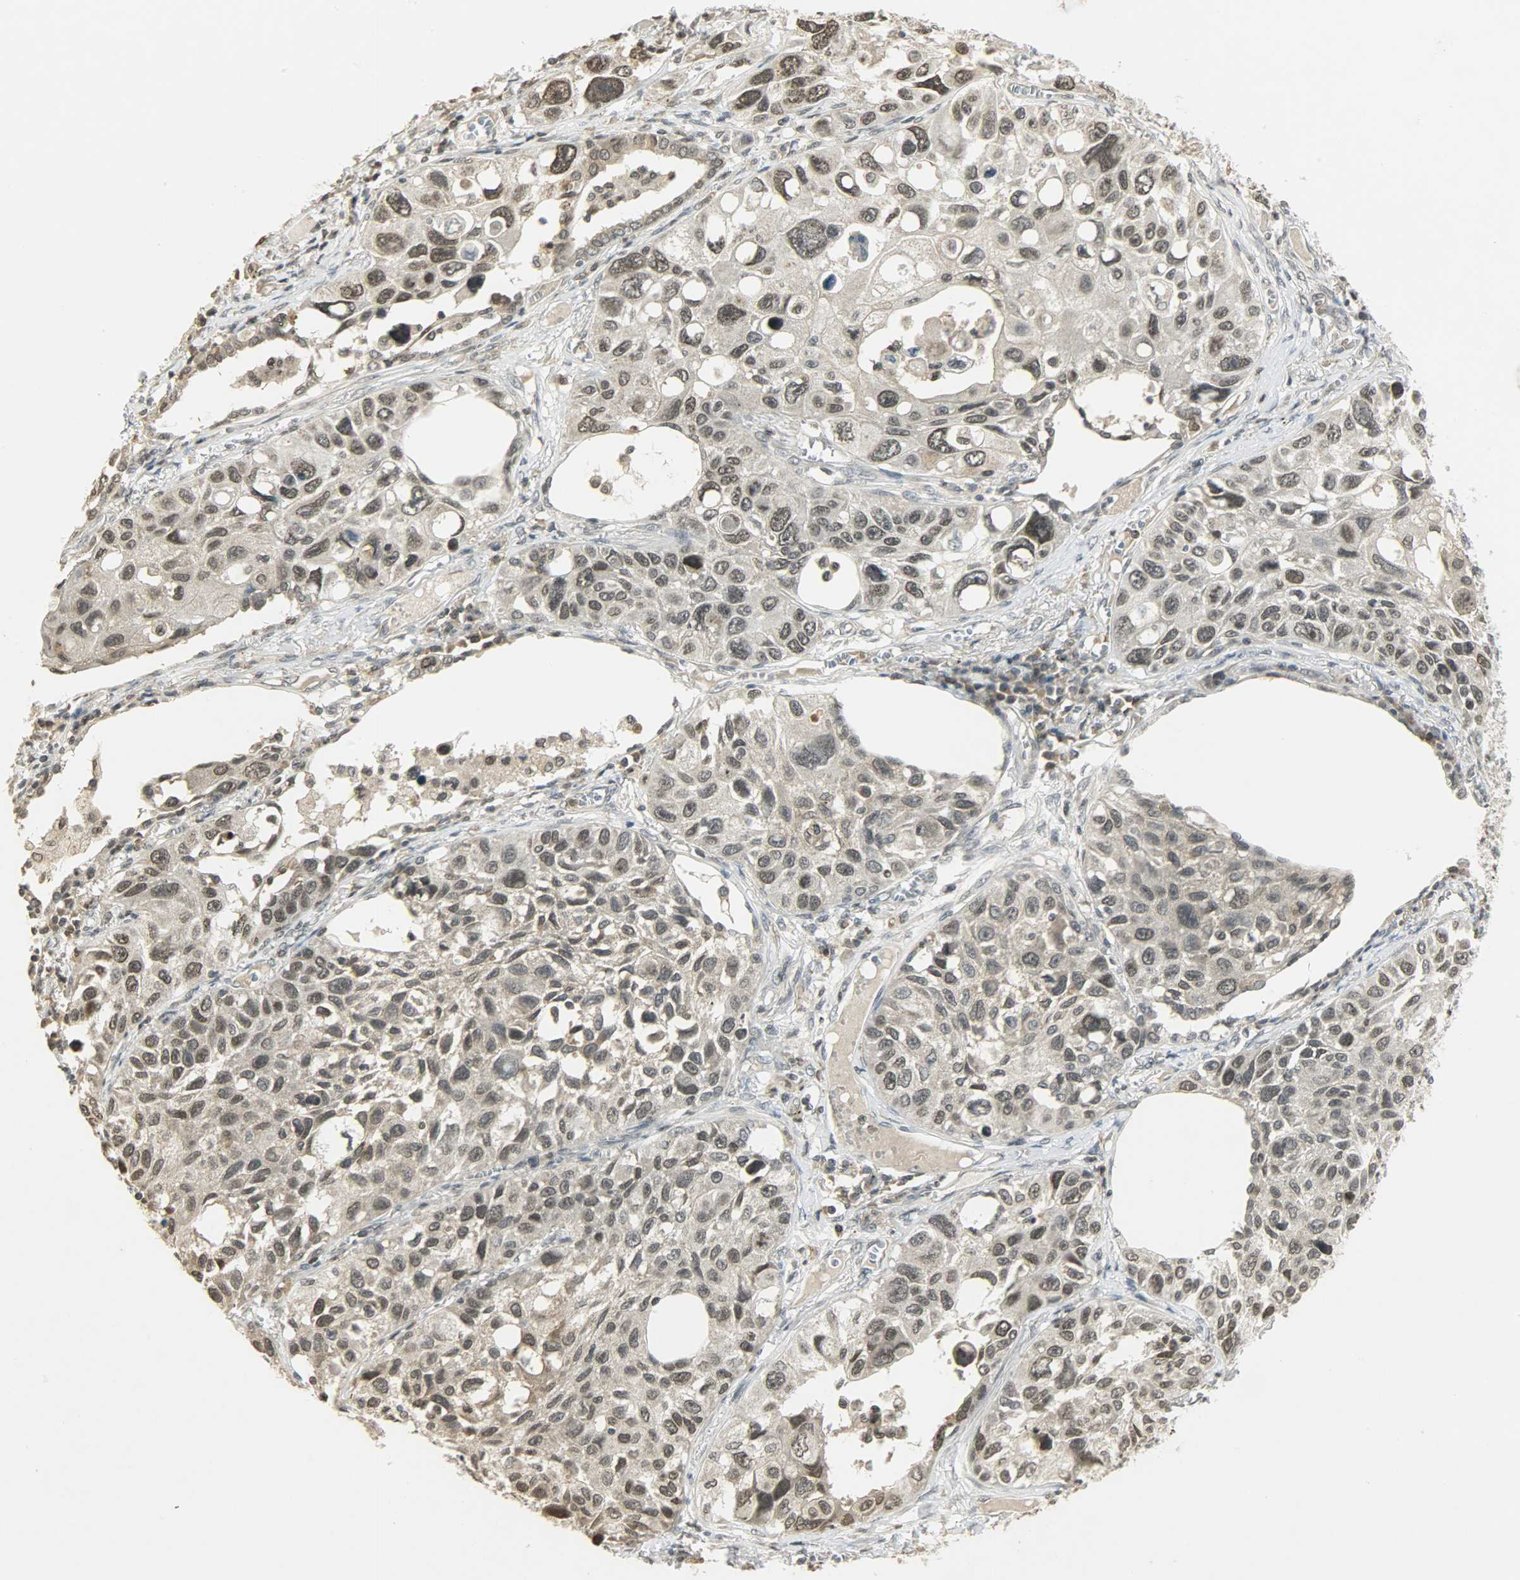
{"staining": {"intensity": "weak", "quantity": "25%-75%", "location": "nuclear"}, "tissue": "lung cancer", "cell_type": "Tumor cells", "image_type": "cancer", "snomed": [{"axis": "morphology", "description": "Squamous cell carcinoma, NOS"}, {"axis": "topography", "description": "Lung"}], "caption": "Tumor cells show low levels of weak nuclear positivity in approximately 25%-75% of cells in lung squamous cell carcinoma.", "gene": "SMARCA5", "patient": {"sex": "male", "age": 71}}